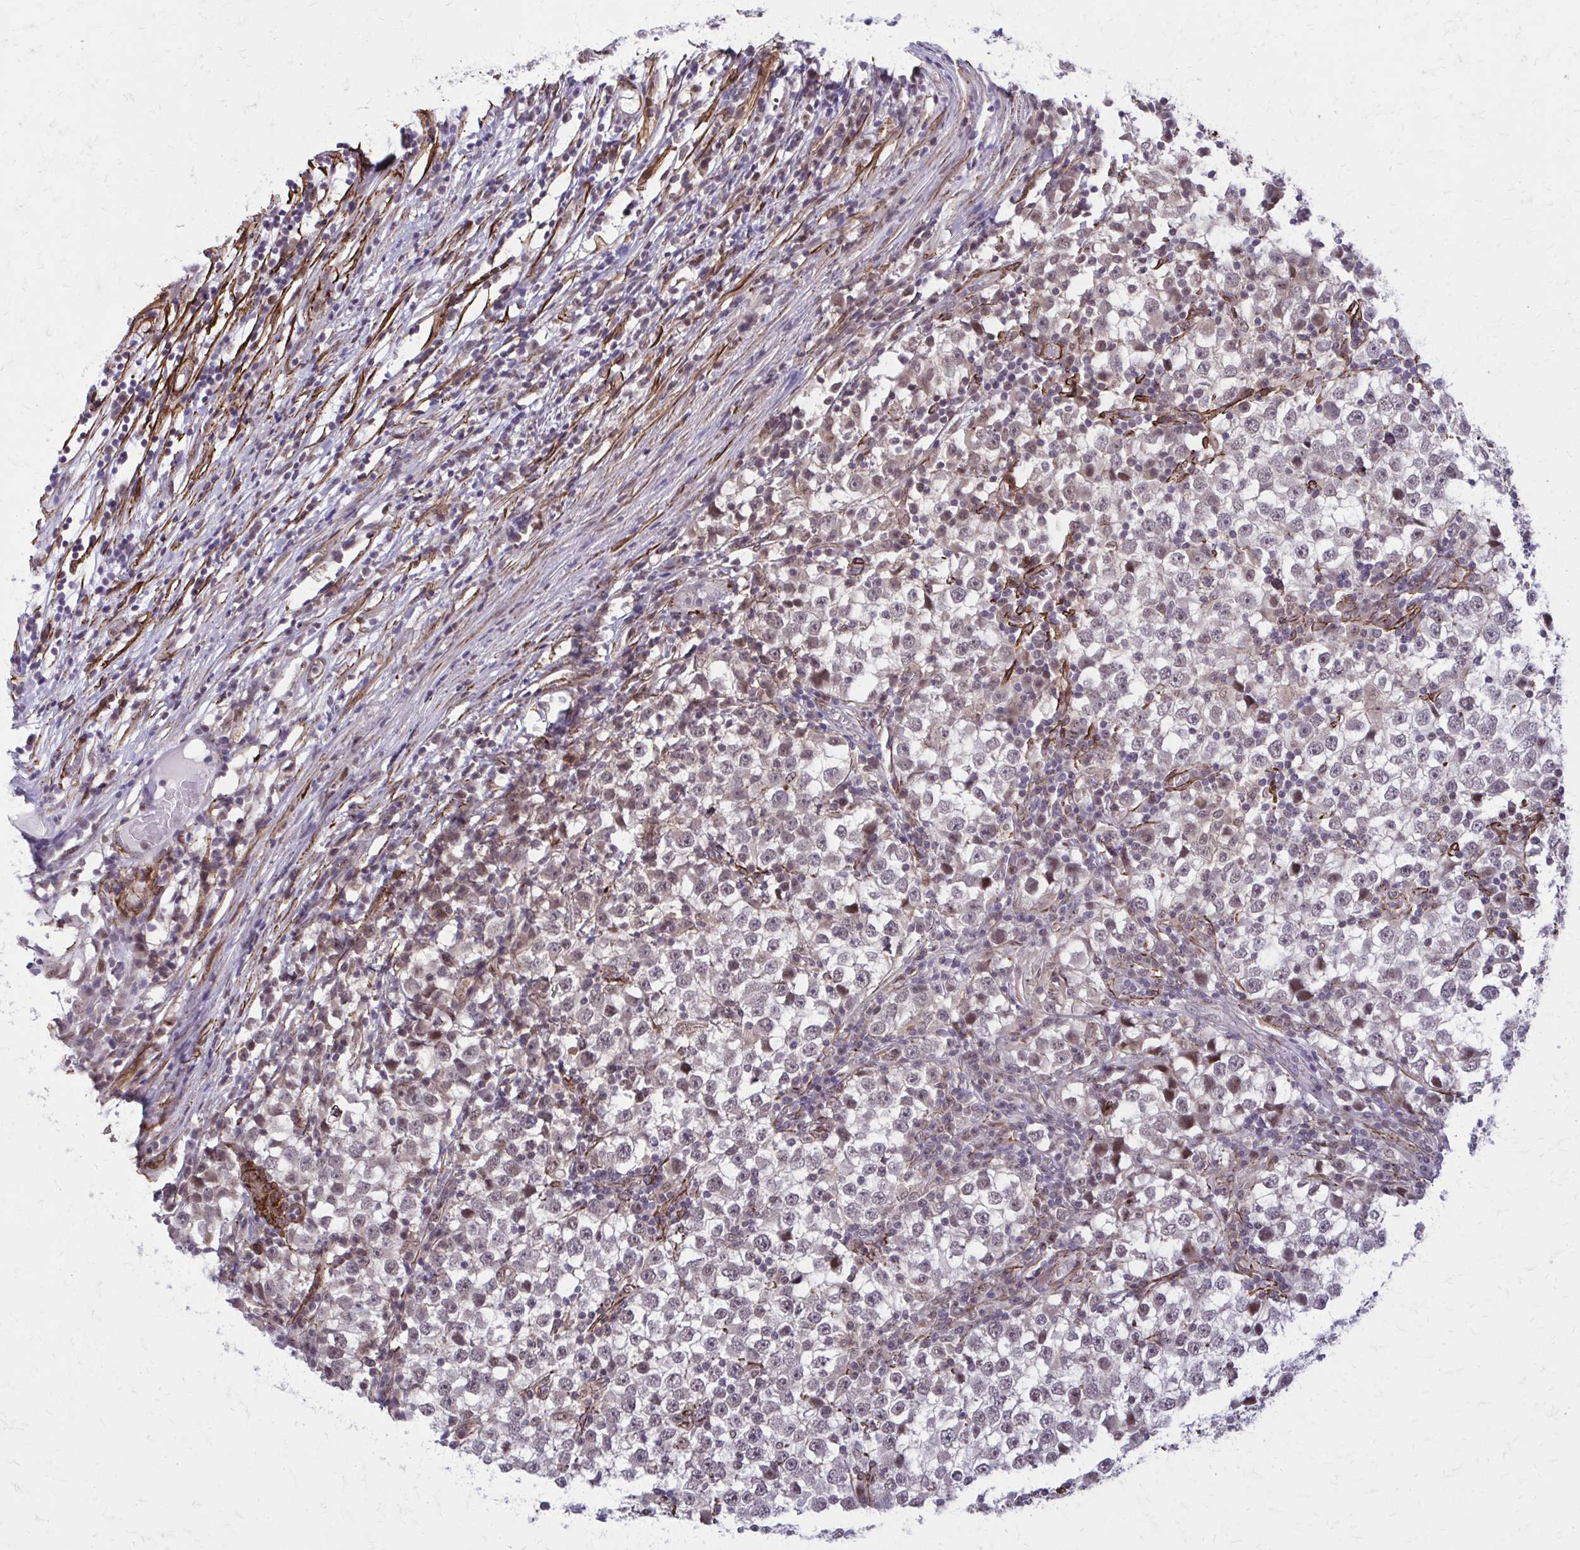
{"staining": {"intensity": "weak", "quantity": "<25%", "location": "nuclear"}, "tissue": "testis cancer", "cell_type": "Tumor cells", "image_type": "cancer", "snomed": [{"axis": "morphology", "description": "Seminoma, NOS"}, {"axis": "topography", "description": "Testis"}], "caption": "IHC micrograph of neoplastic tissue: testis cancer stained with DAB displays no significant protein staining in tumor cells.", "gene": "NRBF2", "patient": {"sex": "male", "age": 65}}